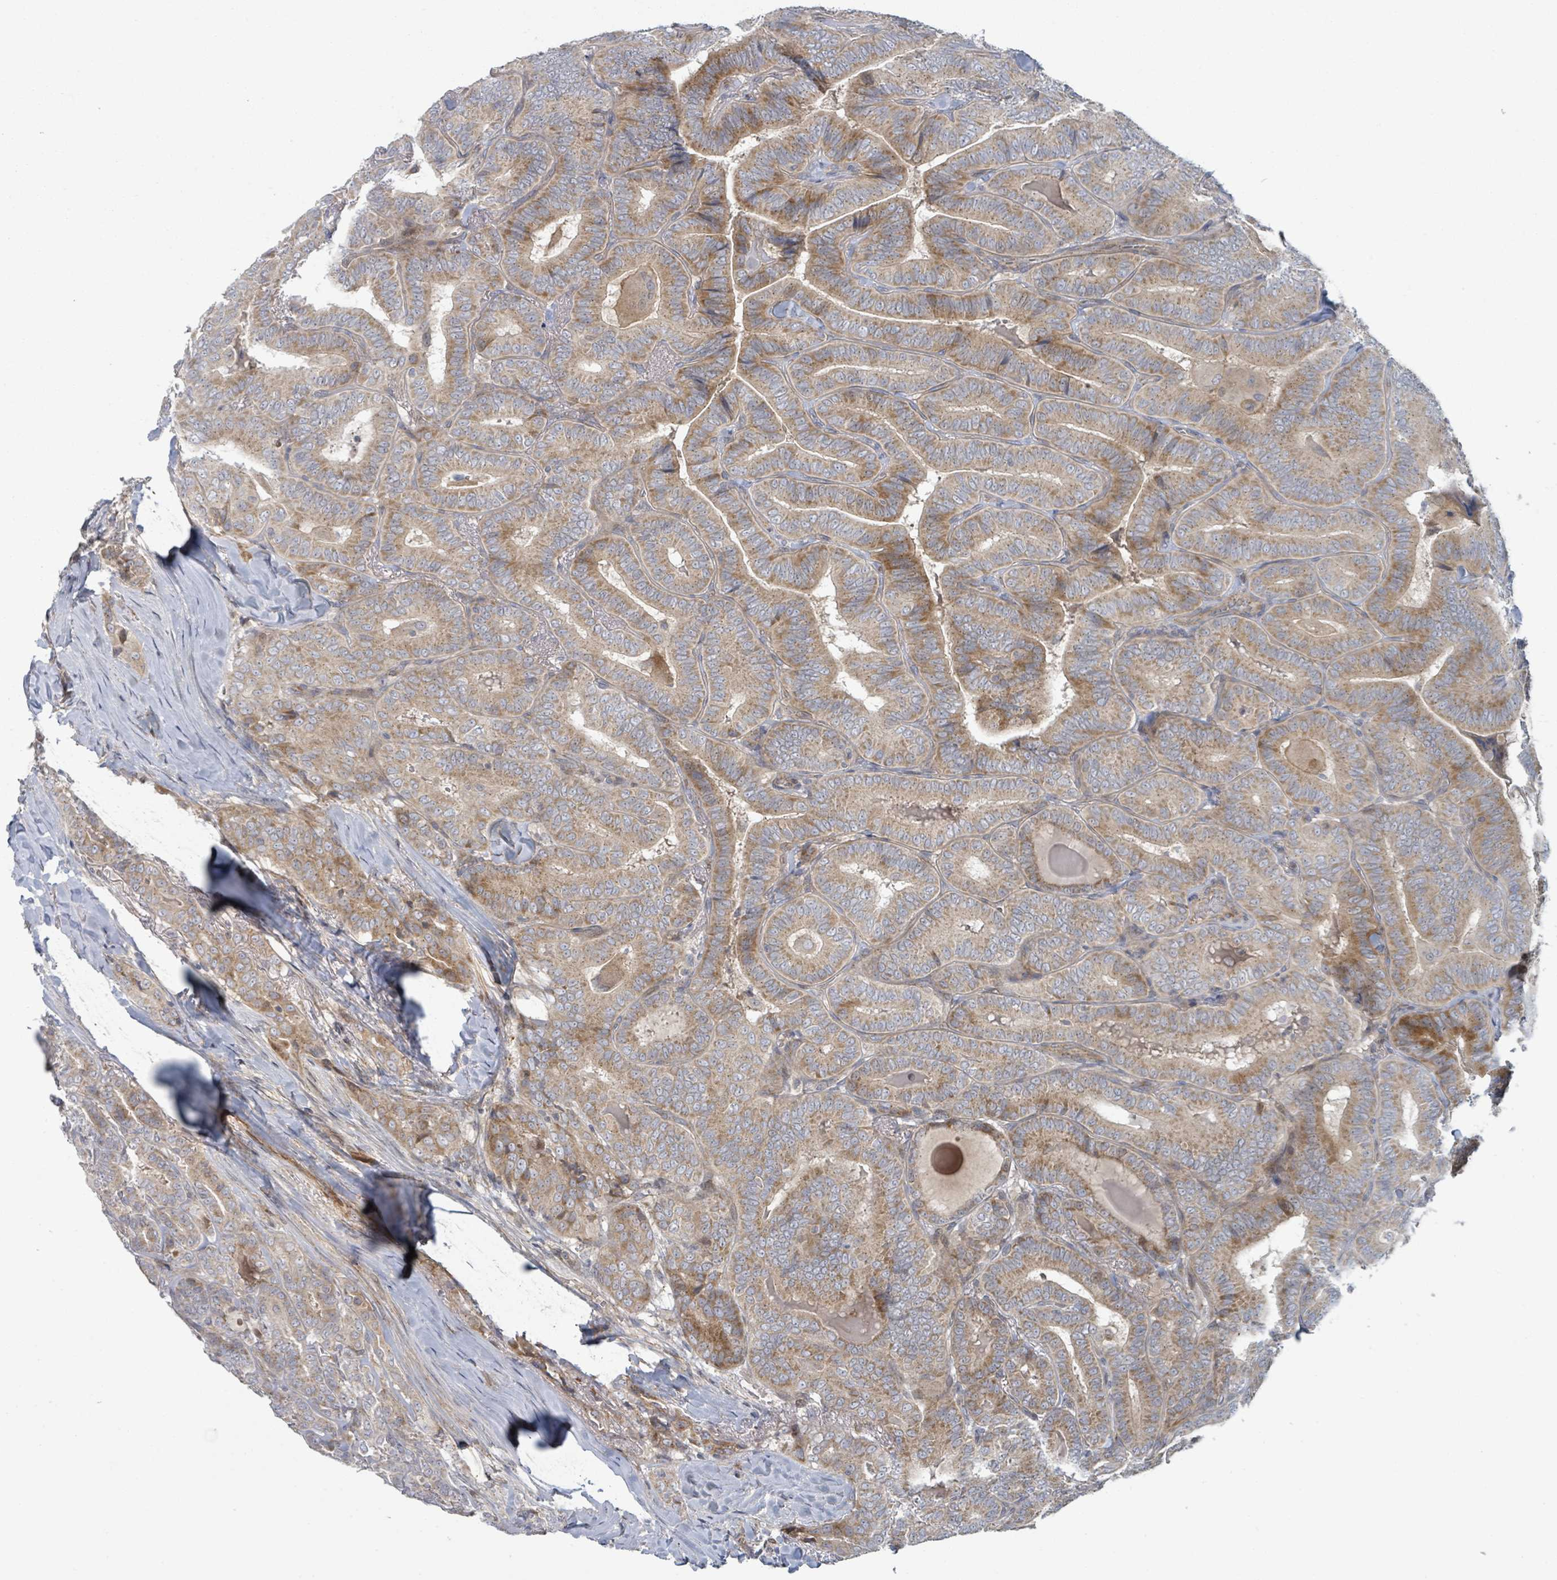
{"staining": {"intensity": "moderate", "quantity": ">75%", "location": "cytoplasmic/membranous"}, "tissue": "thyroid cancer", "cell_type": "Tumor cells", "image_type": "cancer", "snomed": [{"axis": "morphology", "description": "Papillary adenocarcinoma, NOS"}, {"axis": "topography", "description": "Thyroid gland"}], "caption": "A photomicrograph of papillary adenocarcinoma (thyroid) stained for a protein reveals moderate cytoplasmic/membranous brown staining in tumor cells. Using DAB (brown) and hematoxylin (blue) stains, captured at high magnification using brightfield microscopy.", "gene": "COL5A3", "patient": {"sex": "male", "age": 61}}